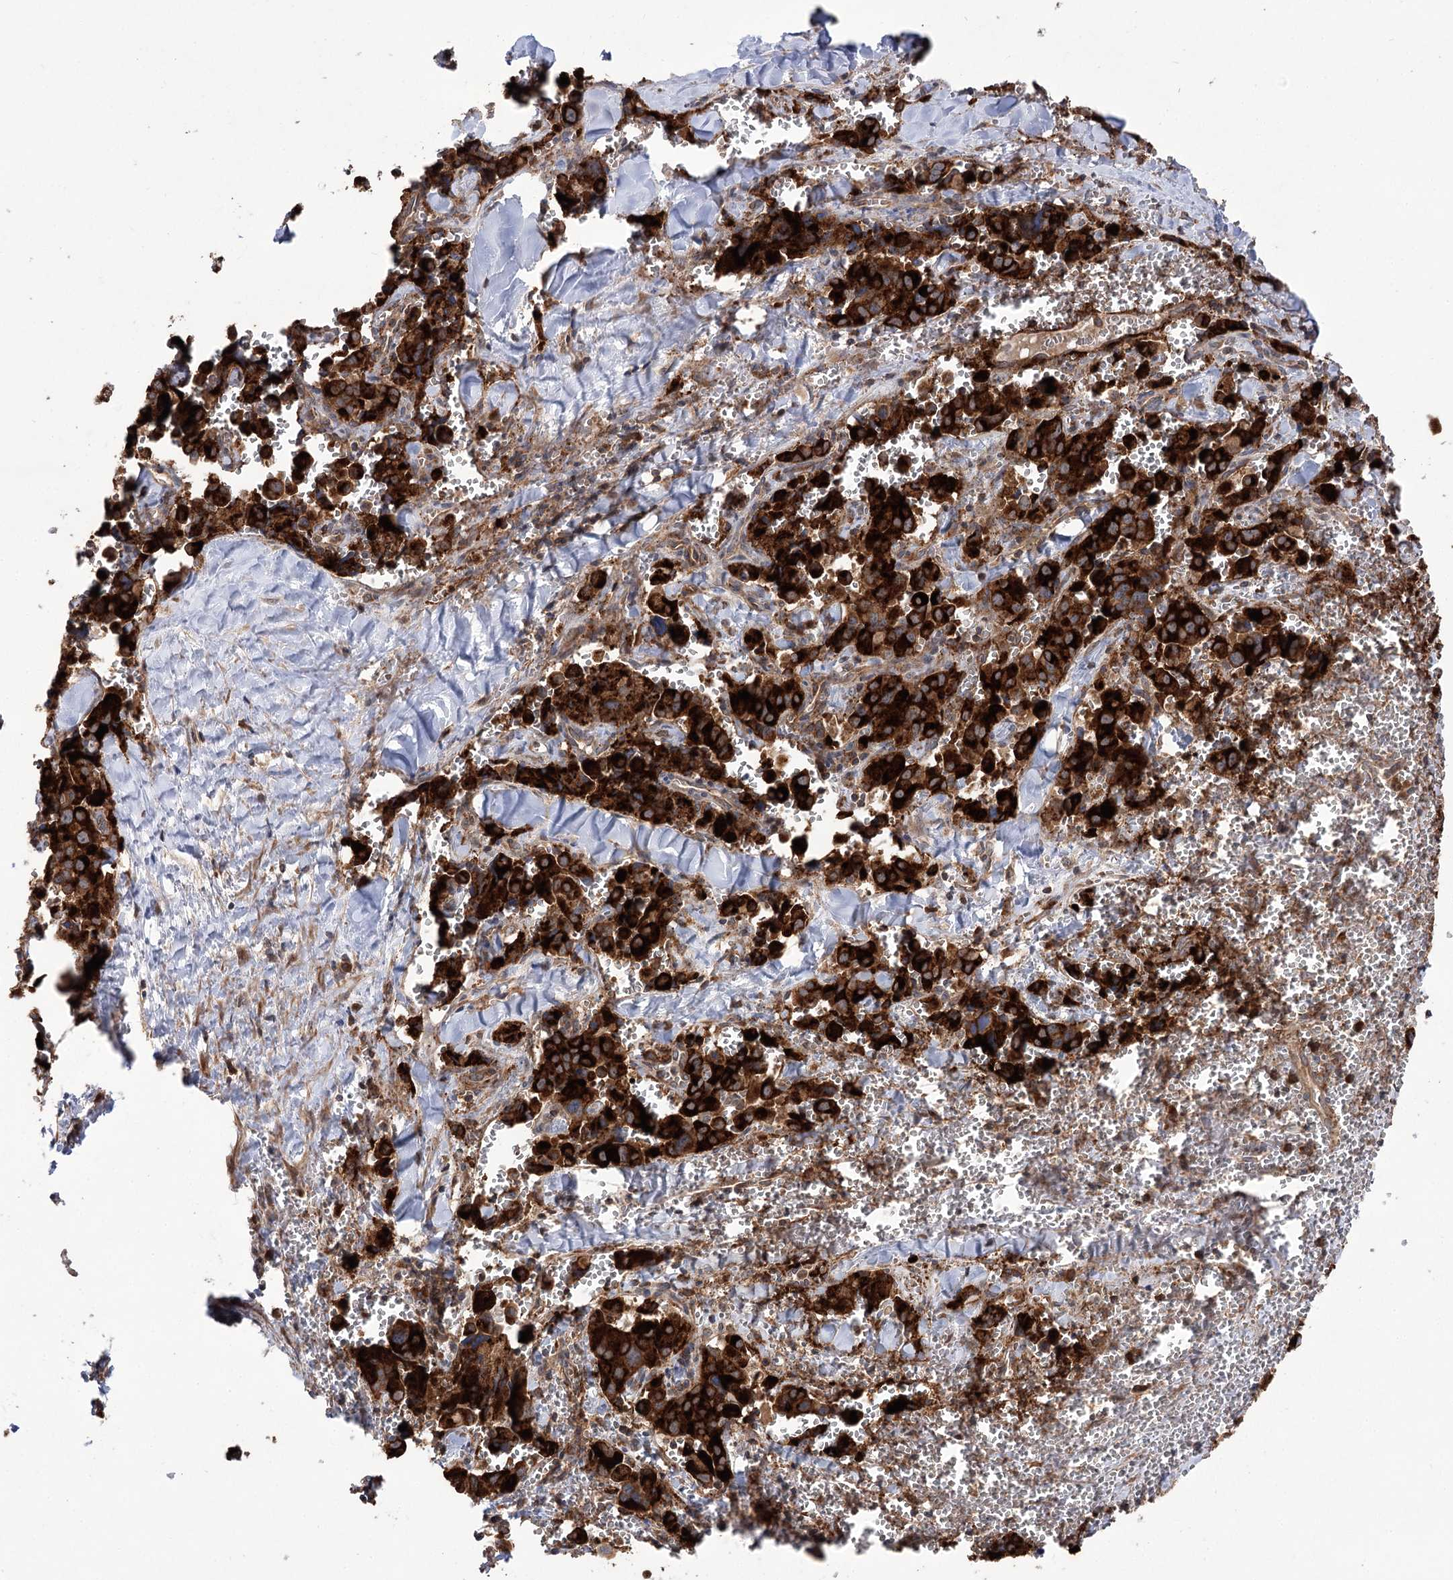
{"staining": {"intensity": "strong", "quantity": ">75%", "location": "cytoplasmic/membranous"}, "tissue": "pancreatic cancer", "cell_type": "Tumor cells", "image_type": "cancer", "snomed": [{"axis": "morphology", "description": "Adenocarcinoma, NOS"}, {"axis": "topography", "description": "Pancreas"}], "caption": "Immunohistochemical staining of pancreatic adenocarcinoma reveals strong cytoplasmic/membranous protein staining in about >75% of tumor cells. (DAB IHC with brightfield microscopy, high magnification).", "gene": "VPS37B", "patient": {"sex": "male", "age": 65}}